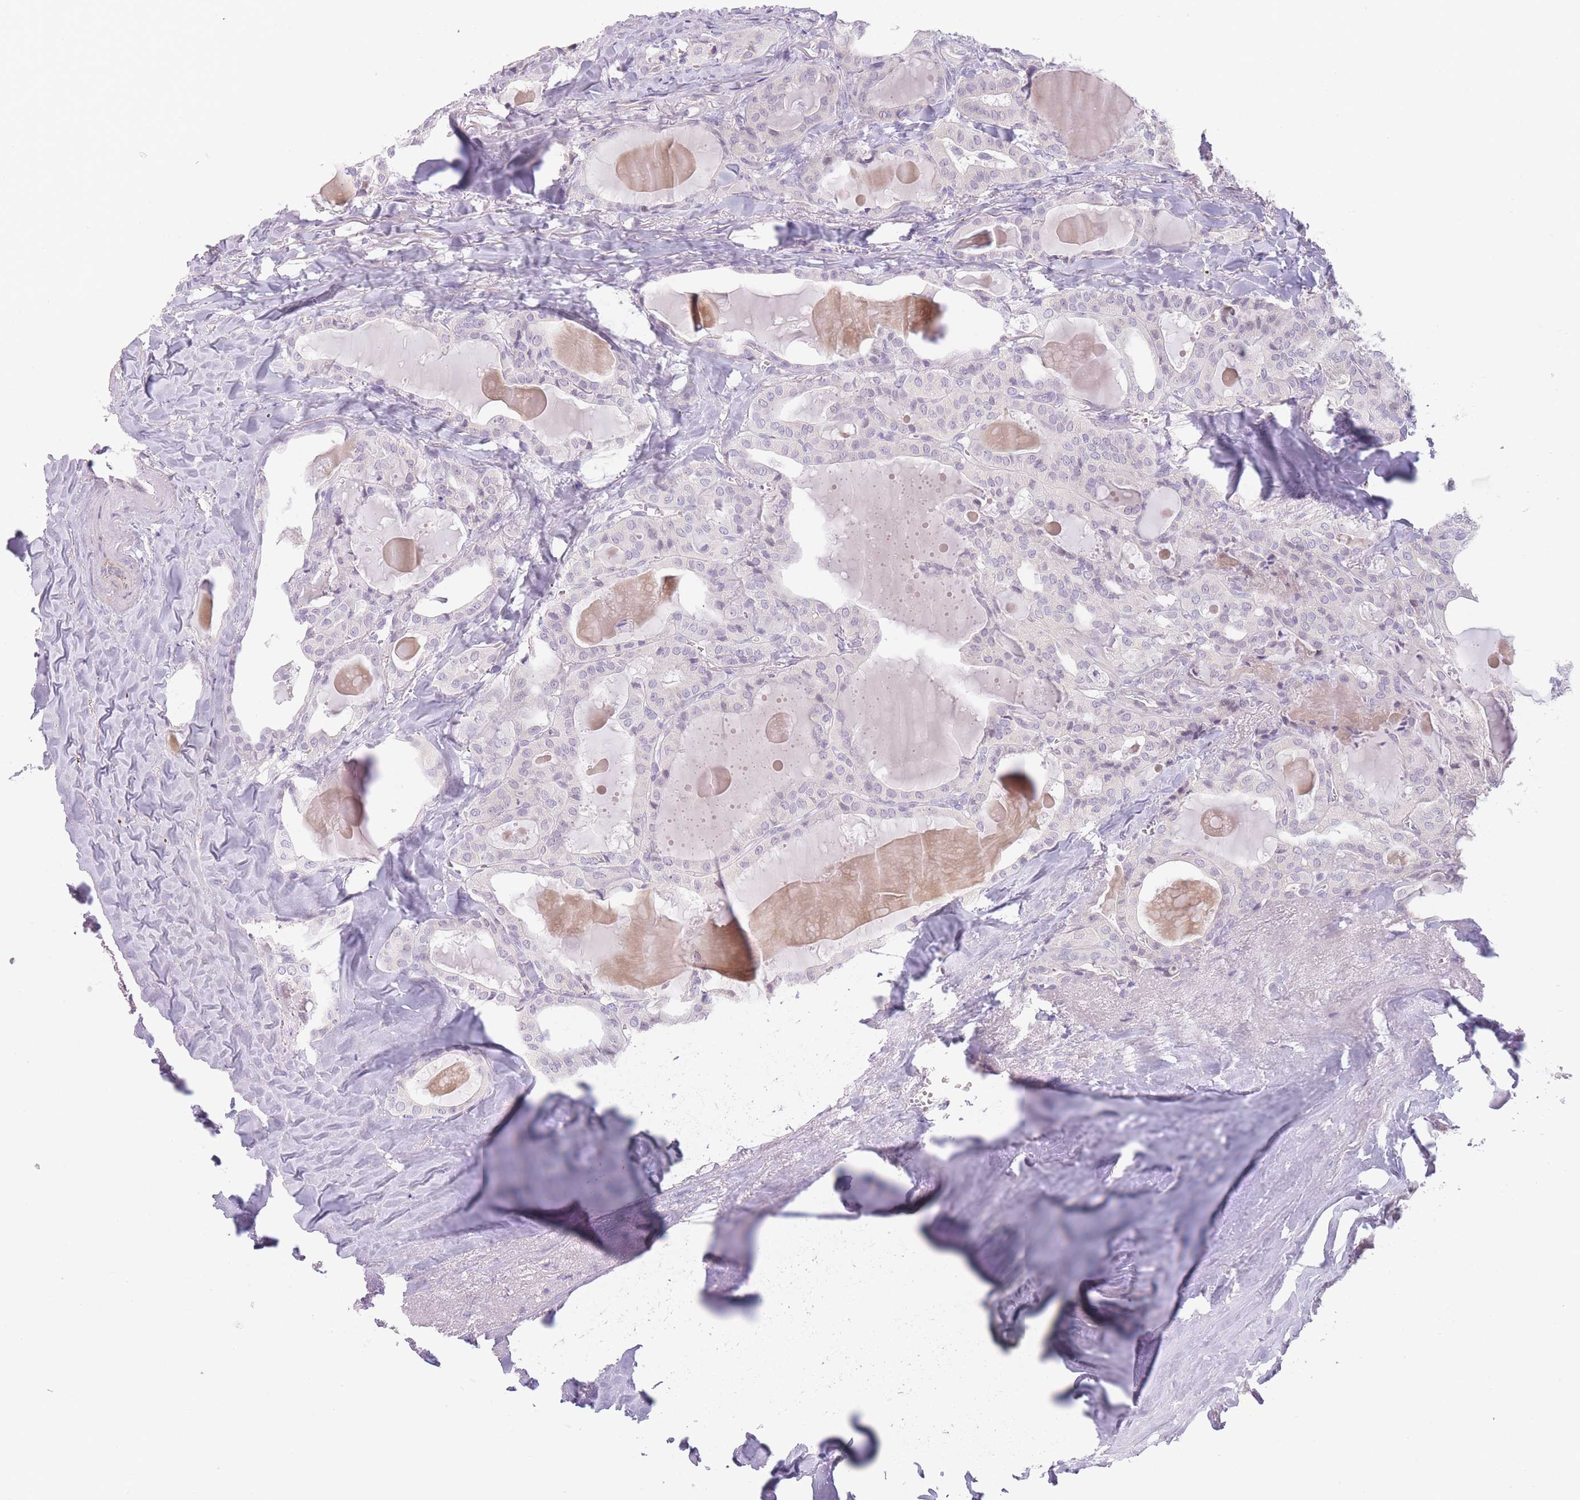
{"staining": {"intensity": "negative", "quantity": "none", "location": "none"}, "tissue": "thyroid cancer", "cell_type": "Tumor cells", "image_type": "cancer", "snomed": [{"axis": "morphology", "description": "Papillary adenocarcinoma, NOS"}, {"axis": "topography", "description": "Thyroid gland"}], "caption": "This image is of thyroid papillary adenocarcinoma stained with immunohistochemistry (IHC) to label a protein in brown with the nuclei are counter-stained blue. There is no expression in tumor cells.", "gene": "TMEM236", "patient": {"sex": "male", "age": 52}}